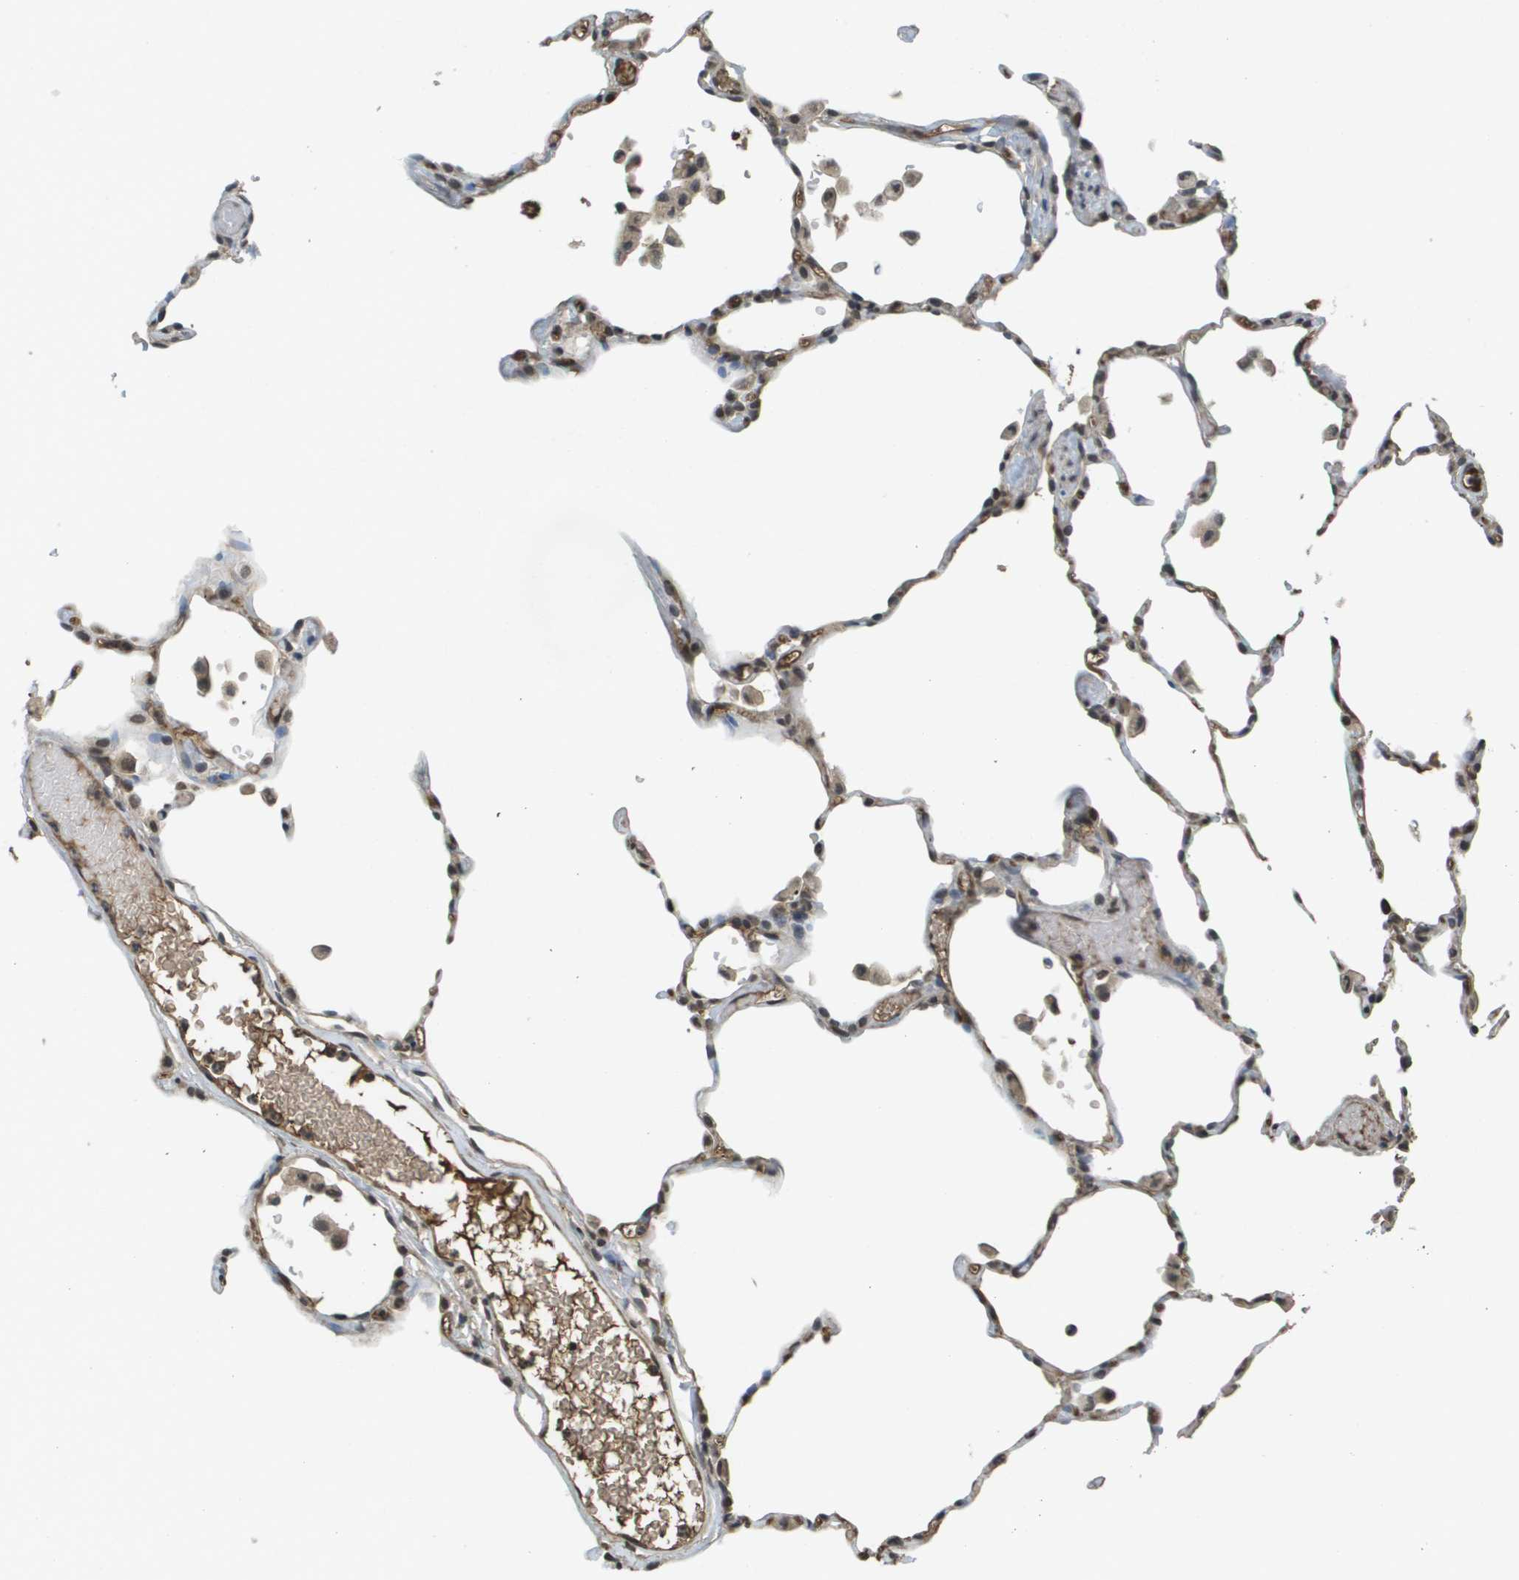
{"staining": {"intensity": "weak", "quantity": "25%-75%", "location": "nuclear"}, "tissue": "lung", "cell_type": "Alveolar cells", "image_type": "normal", "snomed": [{"axis": "morphology", "description": "Normal tissue, NOS"}, {"axis": "topography", "description": "Lung"}], "caption": "IHC of unremarkable human lung shows low levels of weak nuclear staining in about 25%-75% of alveolar cells. (DAB (3,3'-diaminobenzidine) = brown stain, brightfield microscopy at high magnification).", "gene": "NDRG2", "patient": {"sex": "female", "age": 49}}